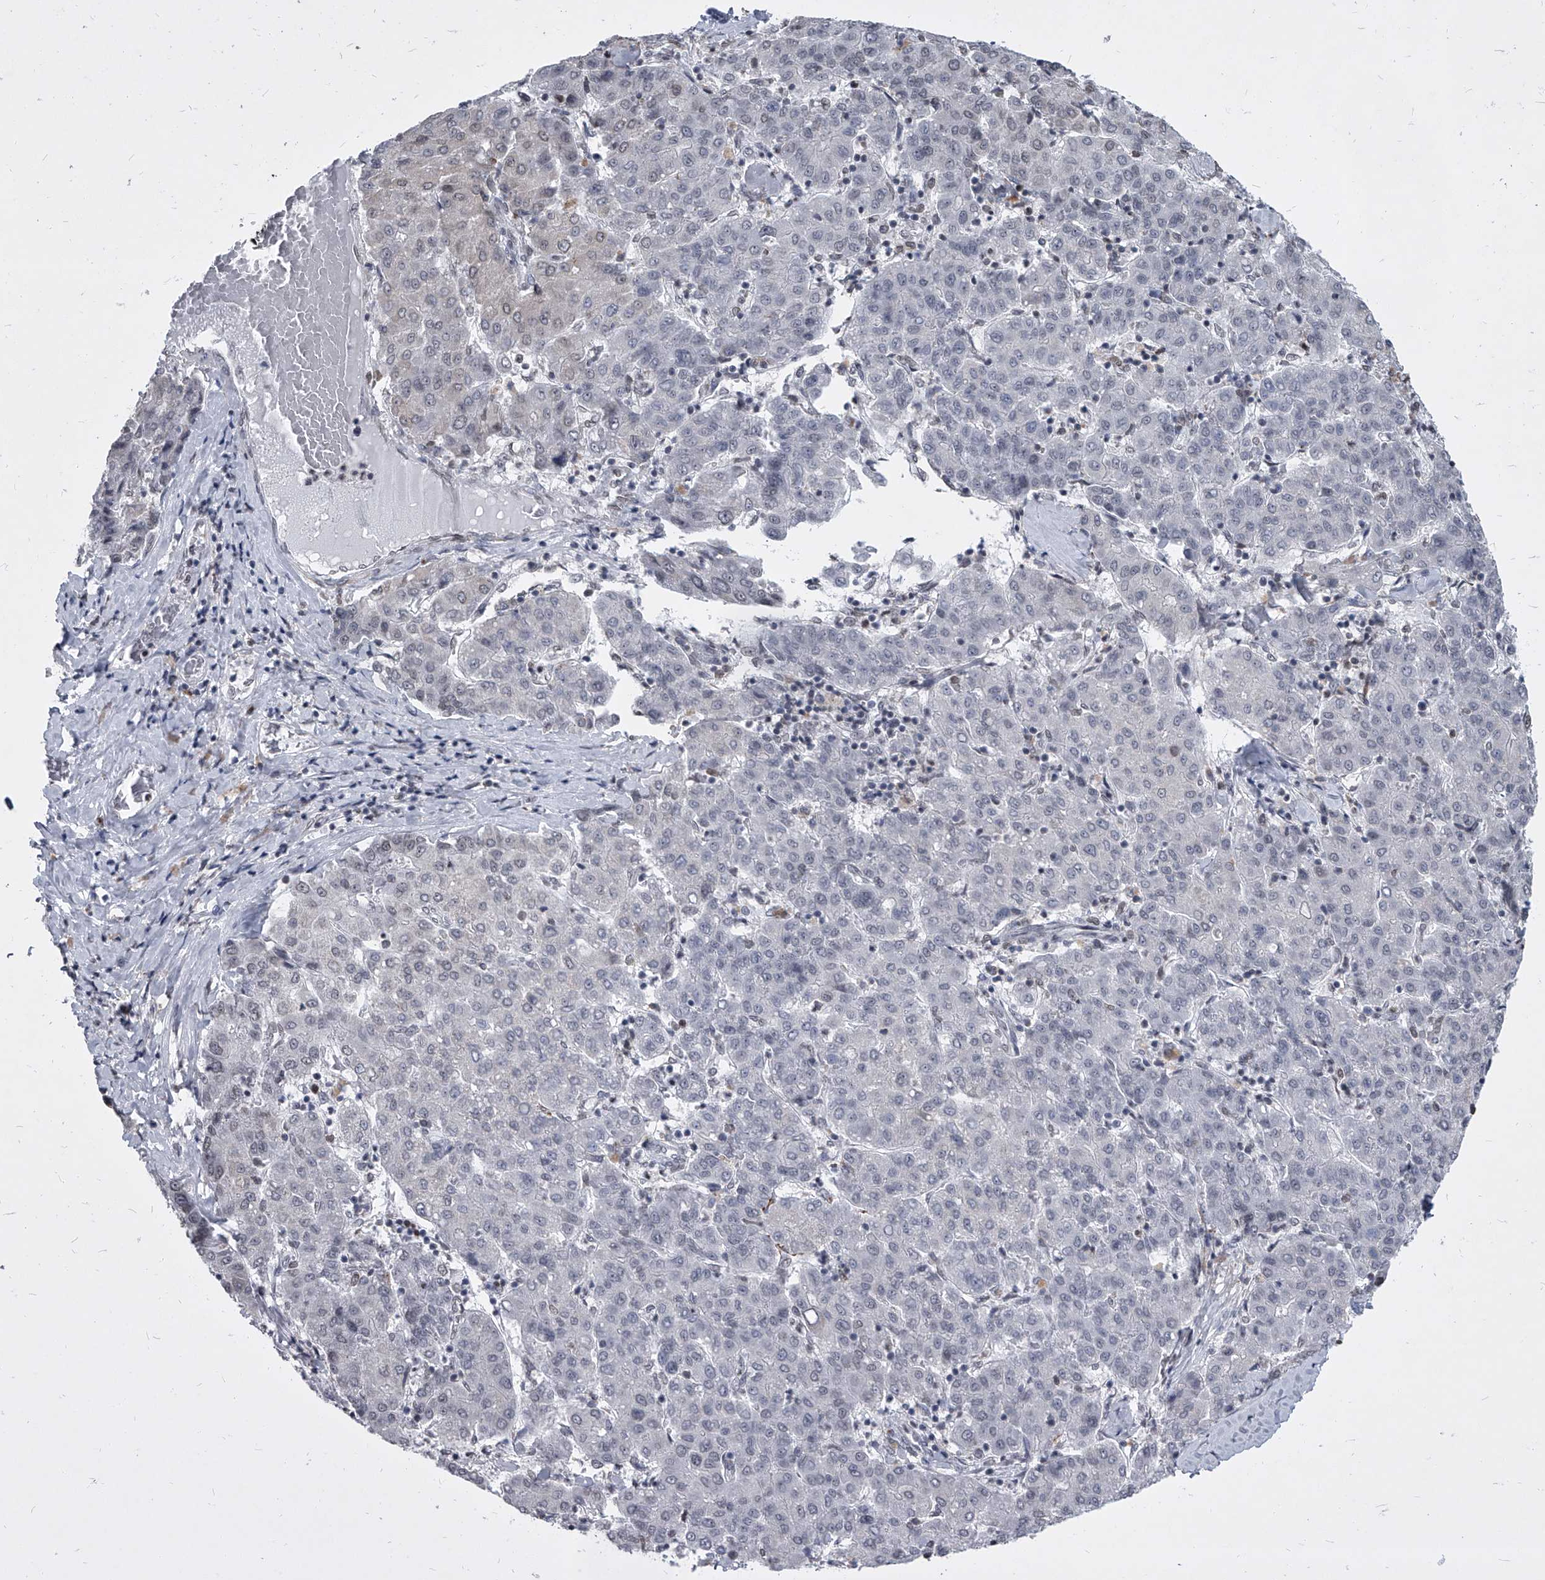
{"staining": {"intensity": "negative", "quantity": "none", "location": "none"}, "tissue": "liver cancer", "cell_type": "Tumor cells", "image_type": "cancer", "snomed": [{"axis": "morphology", "description": "Carcinoma, Hepatocellular, NOS"}, {"axis": "topography", "description": "Liver"}], "caption": "Human liver hepatocellular carcinoma stained for a protein using immunohistochemistry displays no staining in tumor cells.", "gene": "PPIL4", "patient": {"sex": "male", "age": 65}}